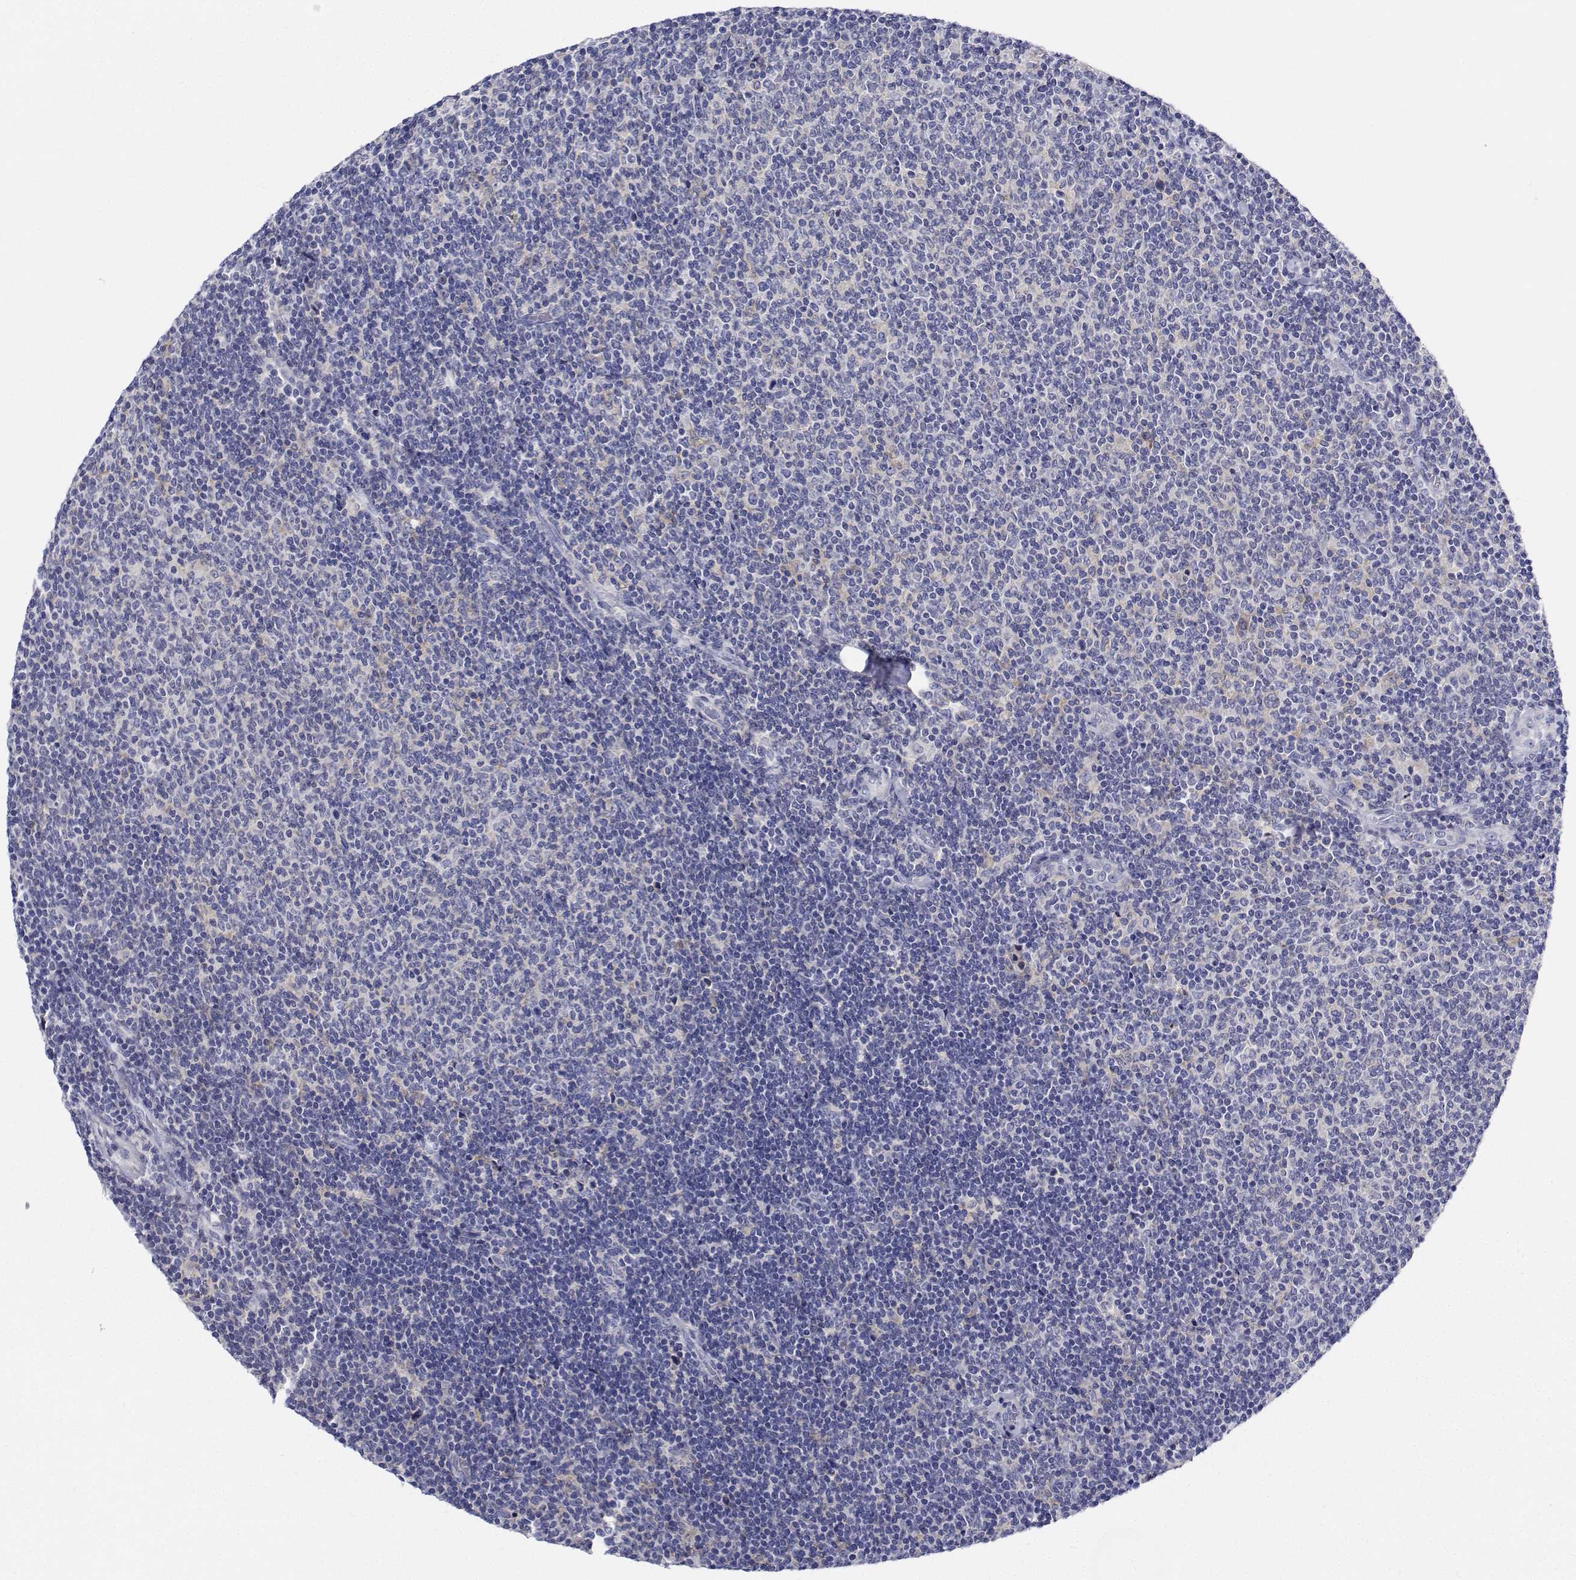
{"staining": {"intensity": "negative", "quantity": "none", "location": "none"}, "tissue": "lymphoma", "cell_type": "Tumor cells", "image_type": "cancer", "snomed": [{"axis": "morphology", "description": "Malignant lymphoma, non-Hodgkin's type, Low grade"}, {"axis": "topography", "description": "Lymph node"}], "caption": "The micrograph displays no staining of tumor cells in lymphoma. The staining was performed using DAB (3,3'-diaminobenzidine) to visualize the protein expression in brown, while the nuclei were stained in blue with hematoxylin (Magnification: 20x).", "gene": "CDHR3", "patient": {"sex": "male", "age": 52}}